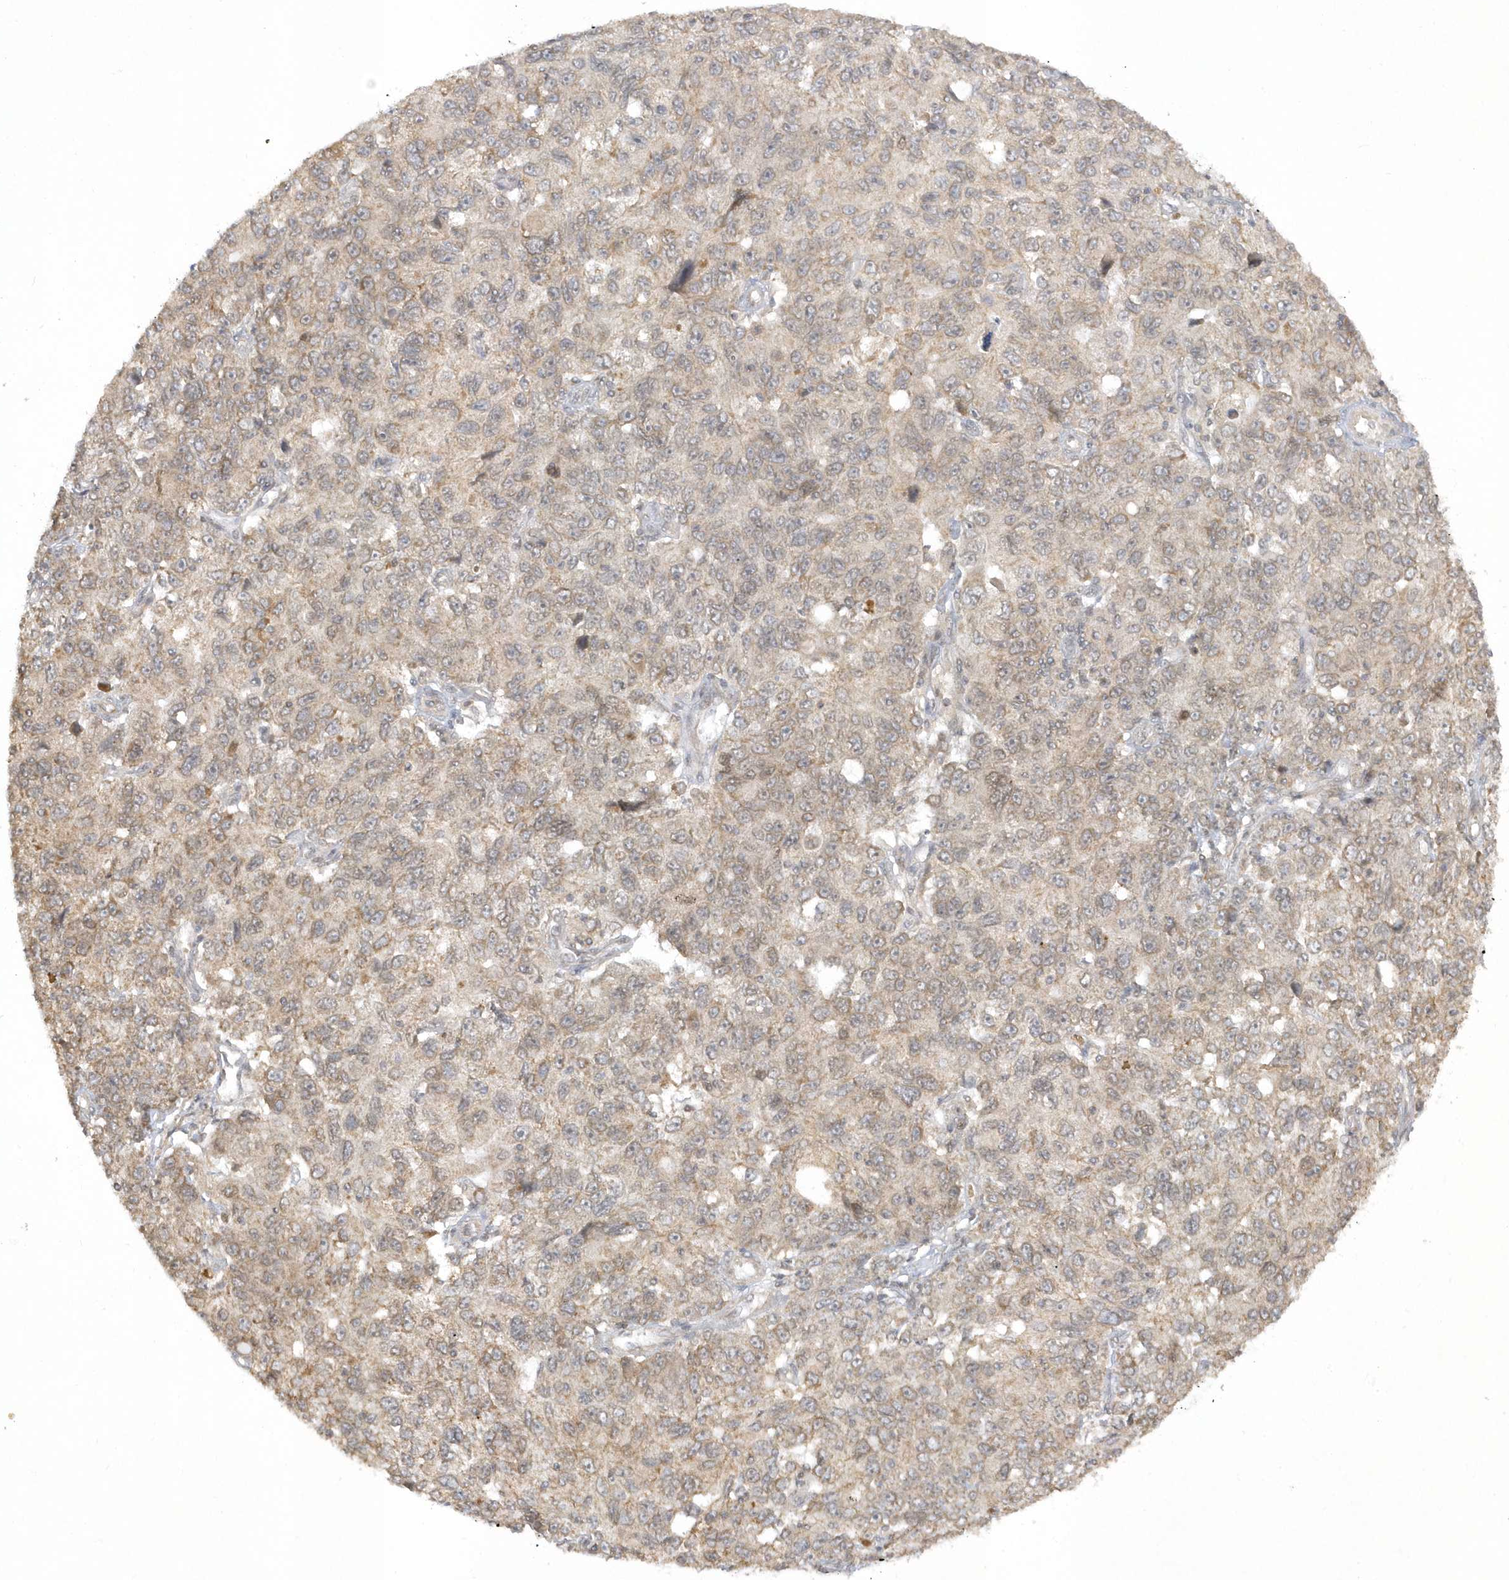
{"staining": {"intensity": "weak", "quantity": "<25%", "location": "cytoplasmic/membranous"}, "tissue": "ovarian cancer", "cell_type": "Tumor cells", "image_type": "cancer", "snomed": [{"axis": "morphology", "description": "Carcinoma, endometroid"}, {"axis": "topography", "description": "Ovary"}], "caption": "This photomicrograph is of ovarian cancer (endometroid carcinoma) stained with immunohistochemistry to label a protein in brown with the nuclei are counter-stained blue. There is no expression in tumor cells.", "gene": "ZNF213", "patient": {"sex": "female", "age": 42}}